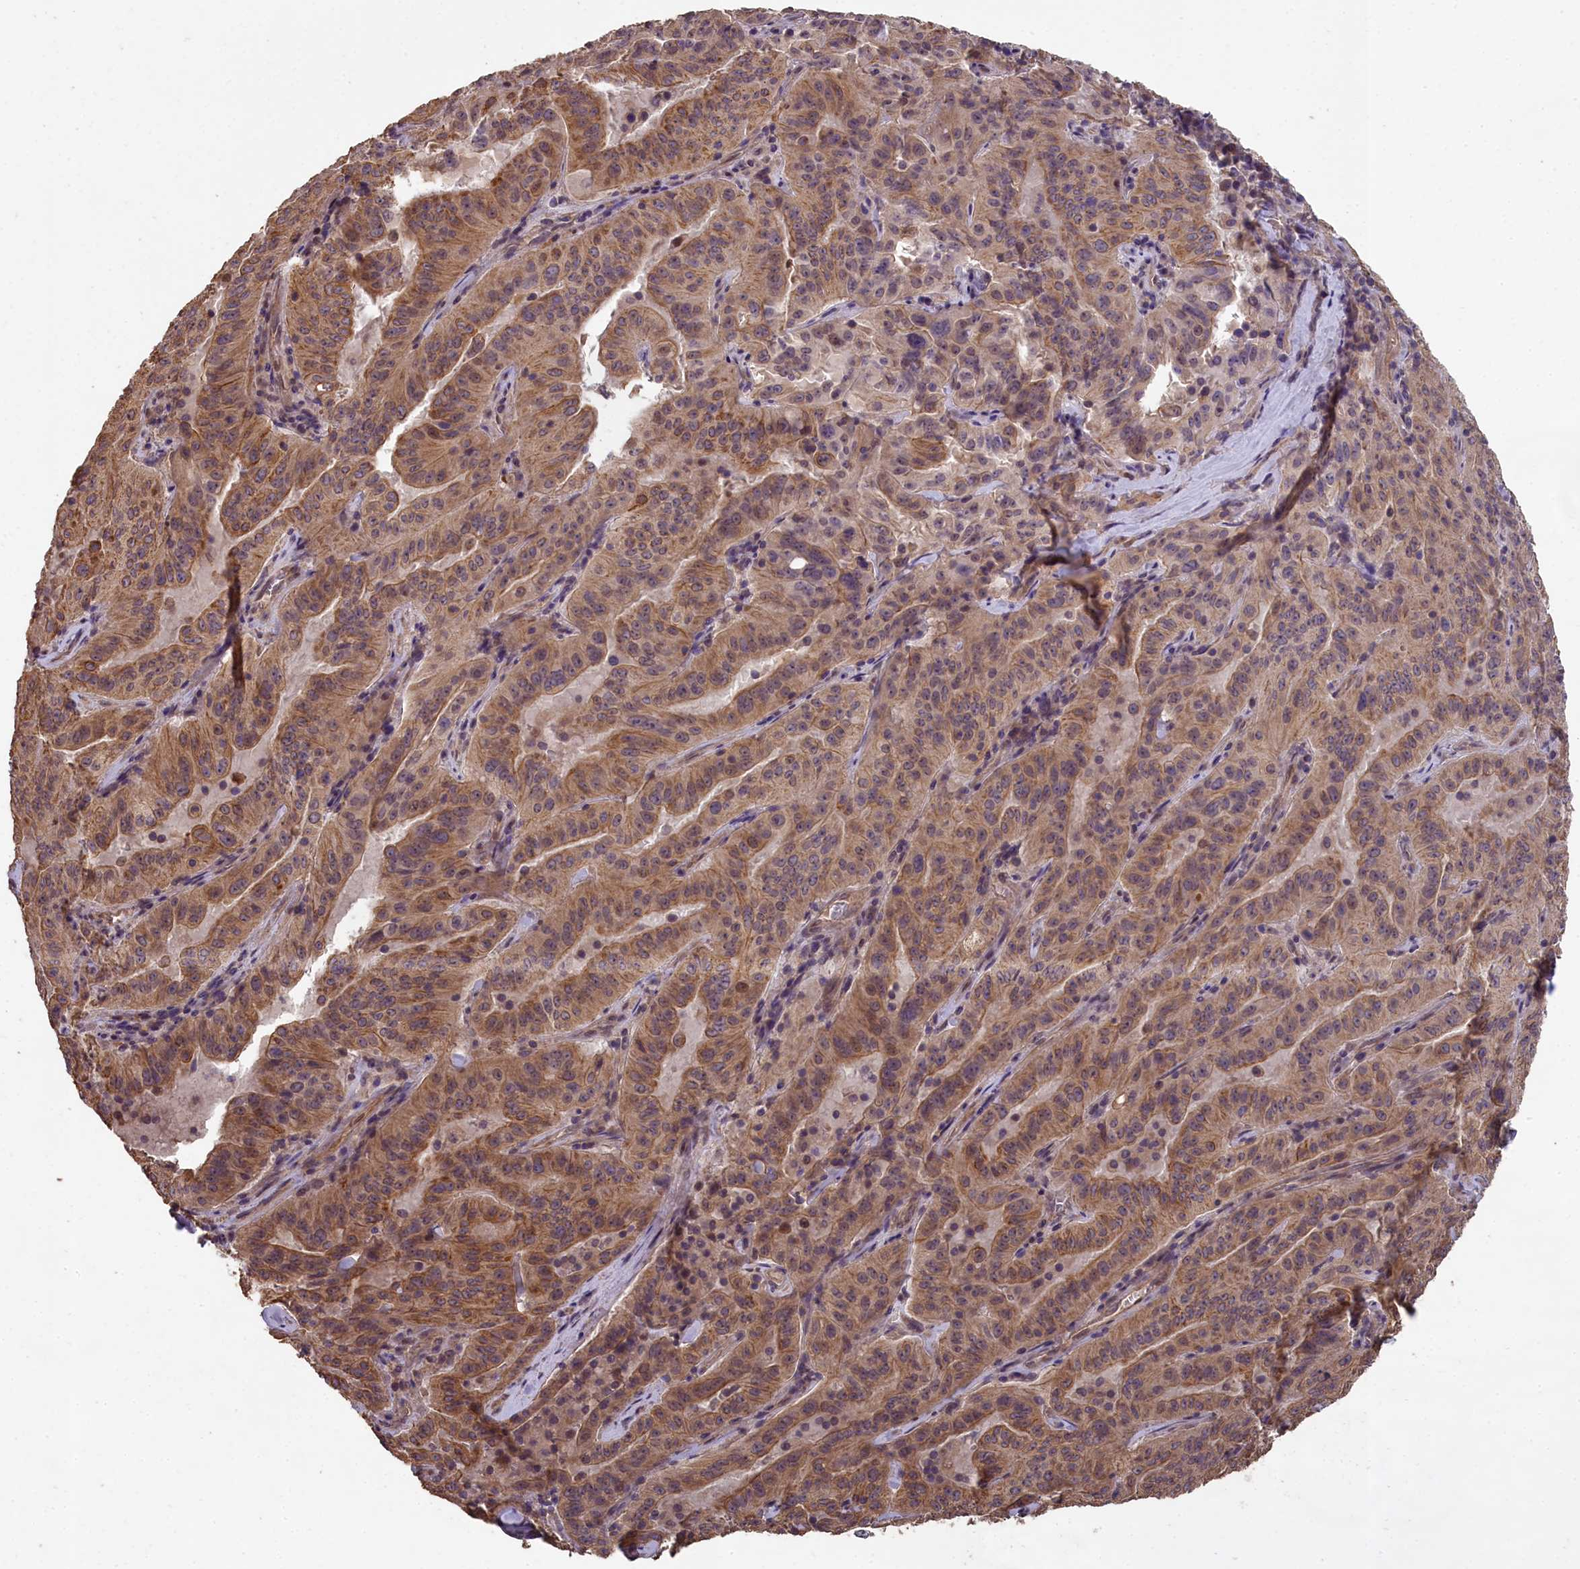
{"staining": {"intensity": "moderate", "quantity": ">75%", "location": "cytoplasmic/membranous"}, "tissue": "pancreatic cancer", "cell_type": "Tumor cells", "image_type": "cancer", "snomed": [{"axis": "morphology", "description": "Adenocarcinoma, NOS"}, {"axis": "topography", "description": "Pancreas"}], "caption": "A micrograph showing moderate cytoplasmic/membranous positivity in about >75% of tumor cells in pancreatic adenocarcinoma, as visualized by brown immunohistochemical staining.", "gene": "CHD9", "patient": {"sex": "male", "age": 63}}